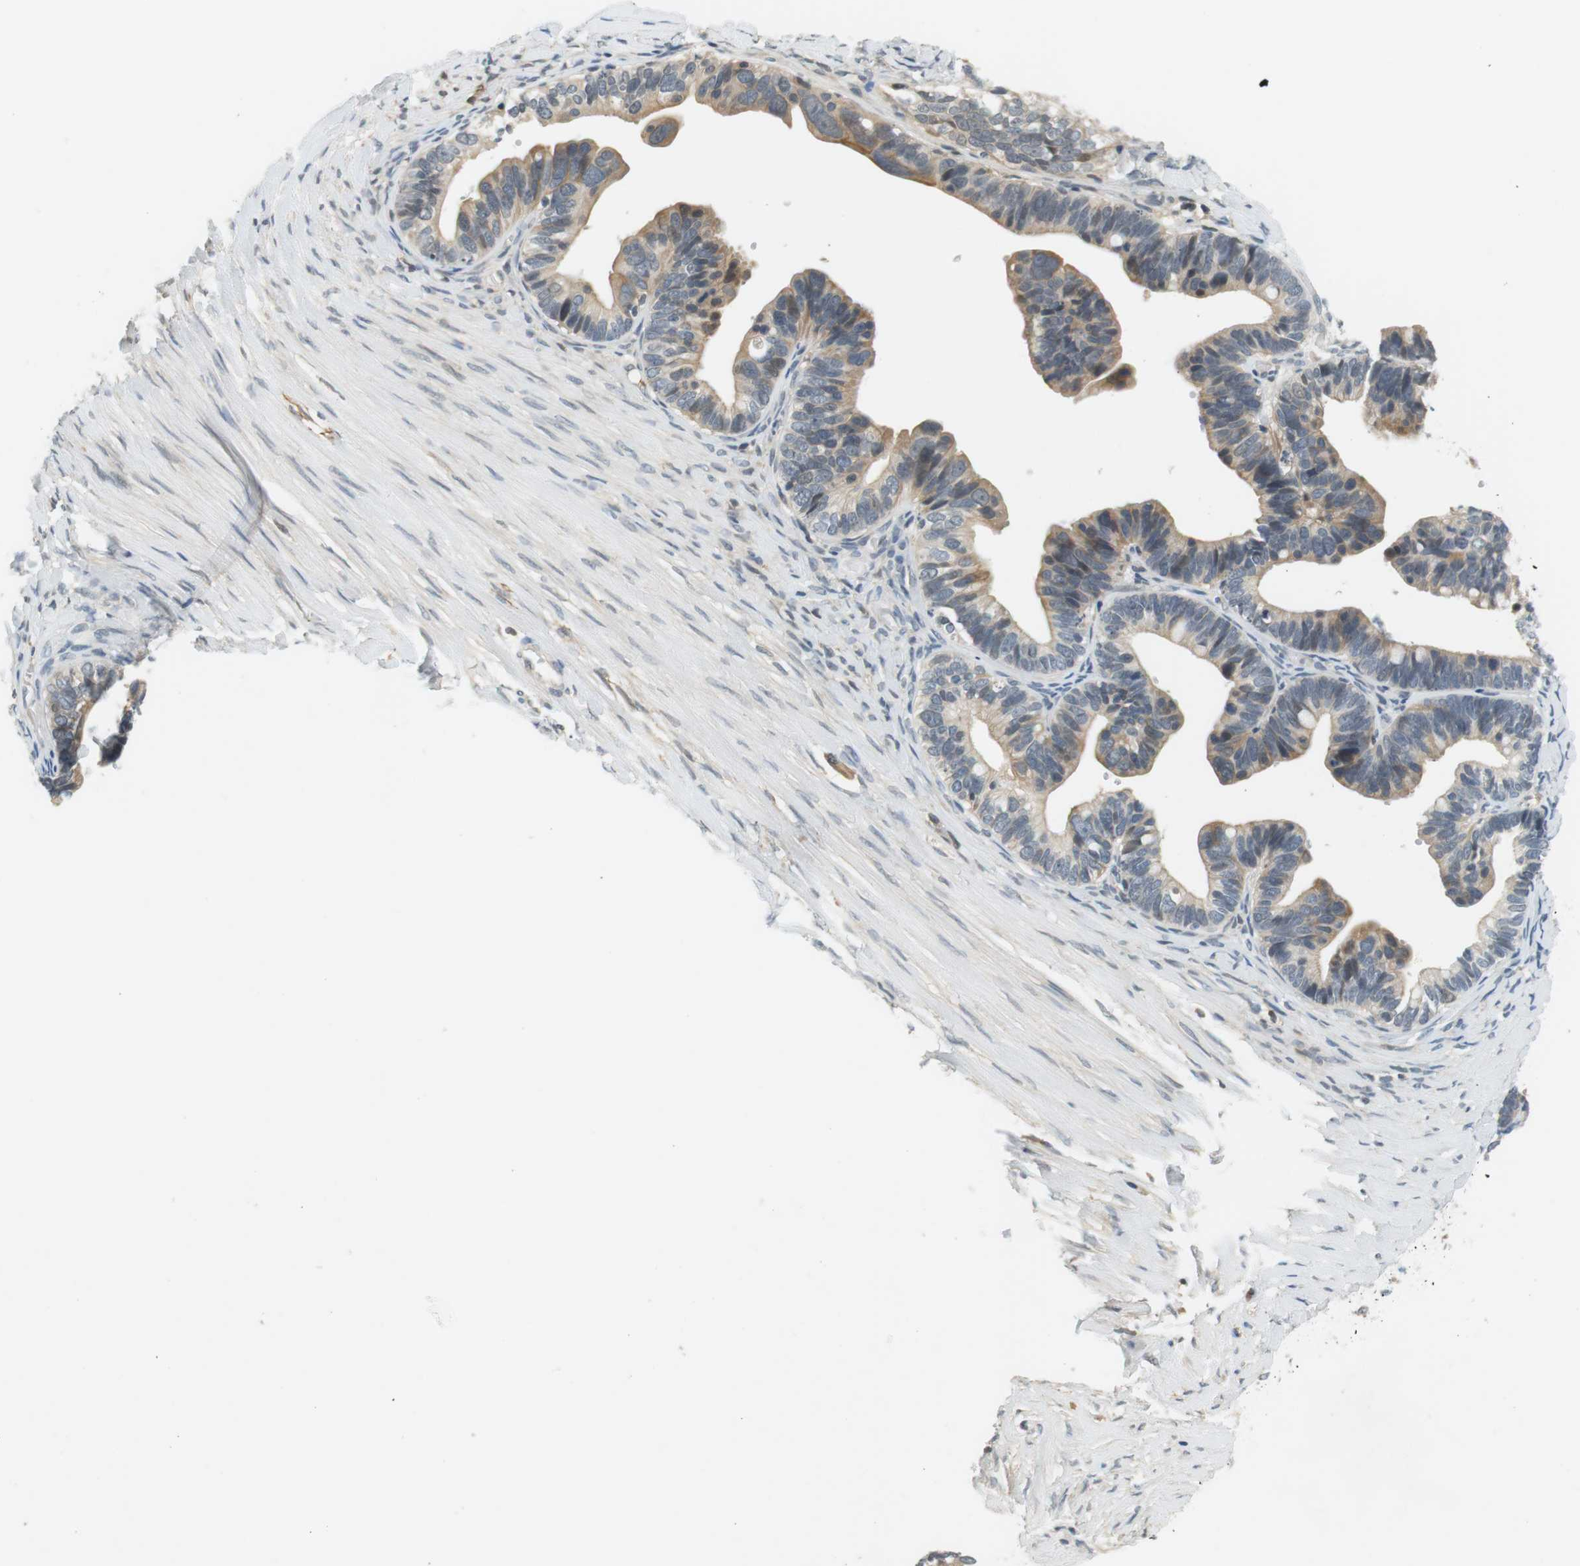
{"staining": {"intensity": "moderate", "quantity": "25%-75%", "location": "cytoplasmic/membranous"}, "tissue": "ovarian cancer", "cell_type": "Tumor cells", "image_type": "cancer", "snomed": [{"axis": "morphology", "description": "Cystadenocarcinoma, serous, NOS"}, {"axis": "topography", "description": "Ovary"}], "caption": "The micrograph exhibits immunohistochemical staining of ovarian serous cystadenocarcinoma. There is moderate cytoplasmic/membranous positivity is appreciated in approximately 25%-75% of tumor cells.", "gene": "WNT7A", "patient": {"sex": "female", "age": 56}}